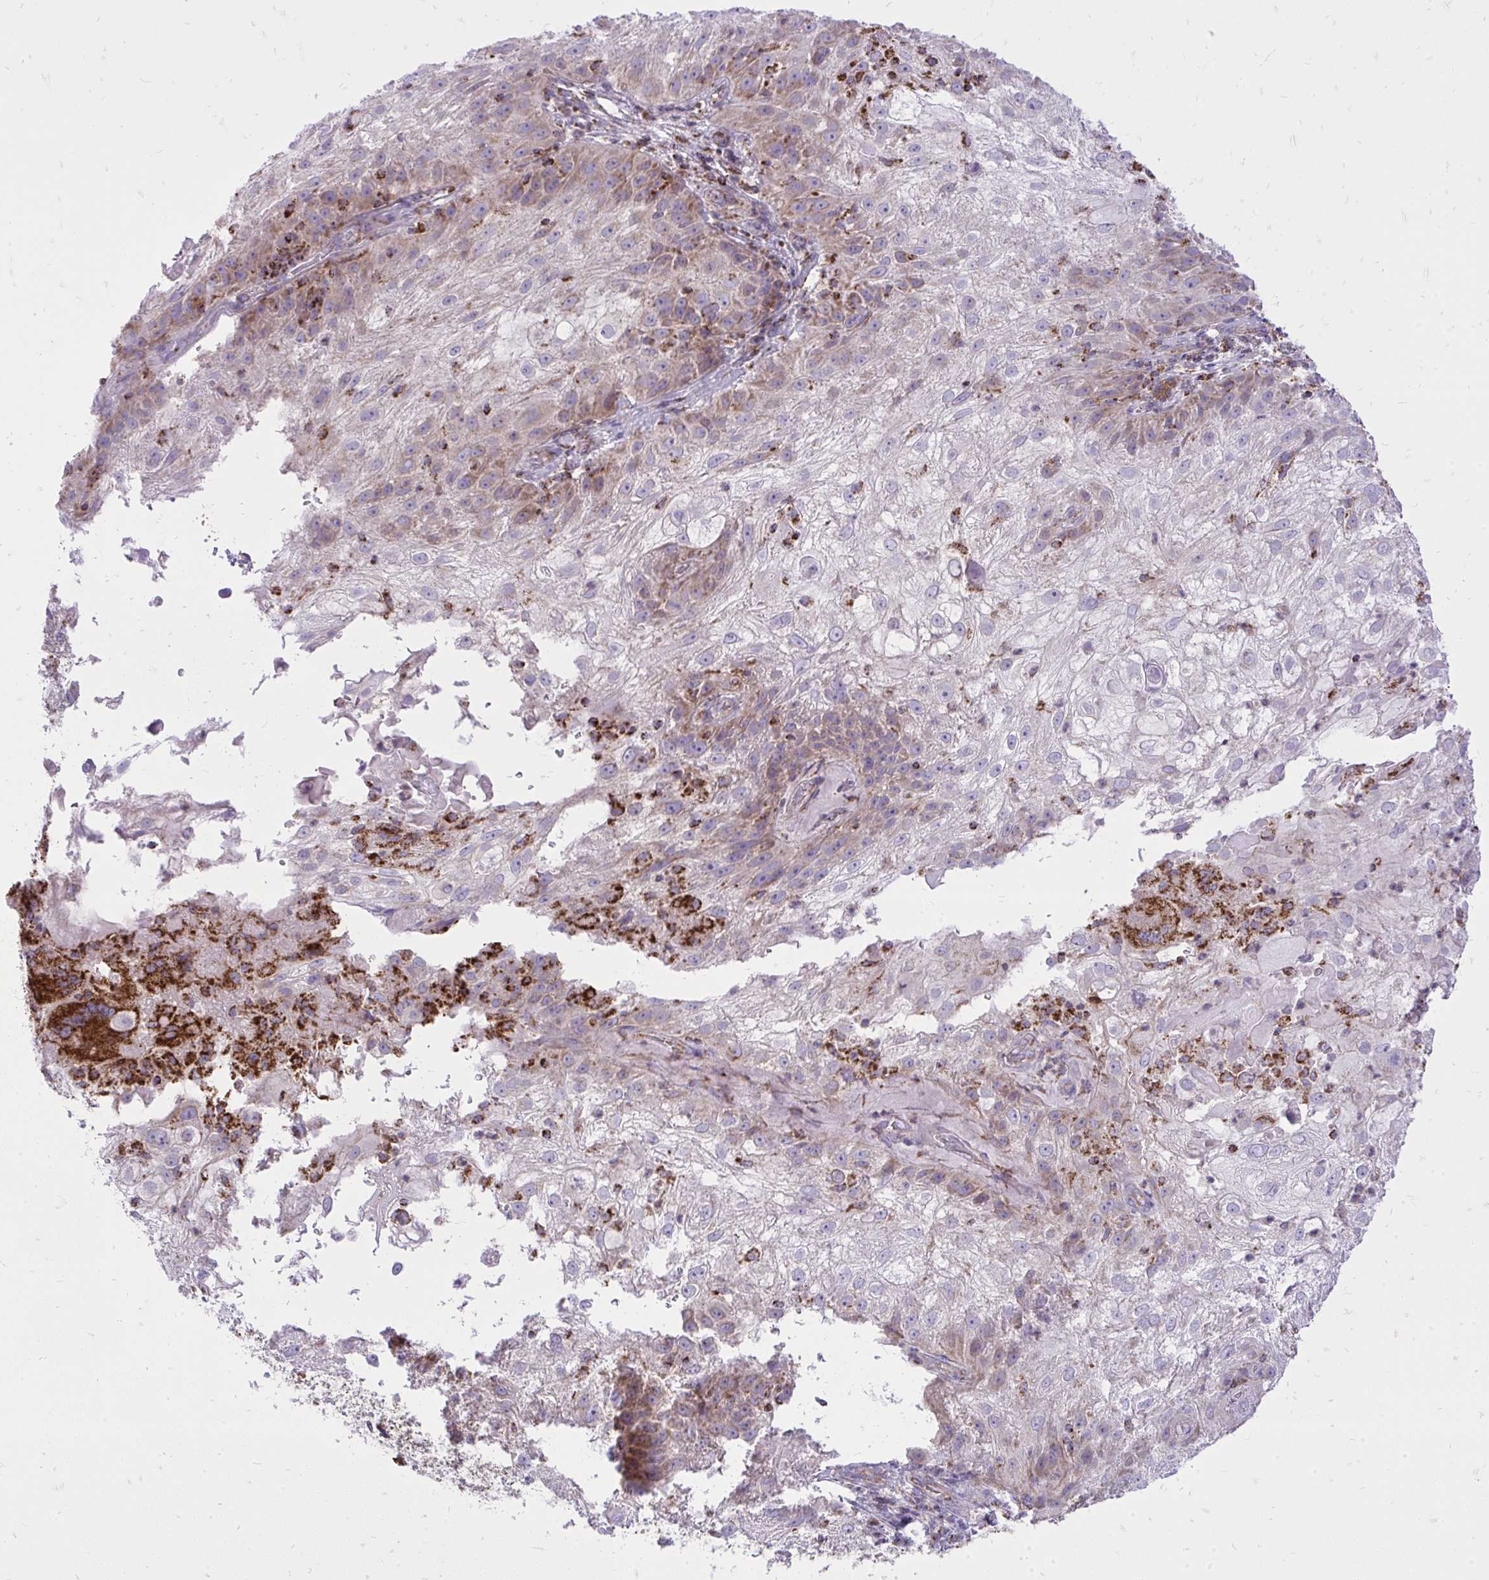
{"staining": {"intensity": "strong", "quantity": "<25%", "location": "cytoplasmic/membranous"}, "tissue": "skin cancer", "cell_type": "Tumor cells", "image_type": "cancer", "snomed": [{"axis": "morphology", "description": "Normal tissue, NOS"}, {"axis": "morphology", "description": "Squamous cell carcinoma, NOS"}, {"axis": "topography", "description": "Skin"}], "caption": "Protein expression analysis of human squamous cell carcinoma (skin) reveals strong cytoplasmic/membranous positivity in approximately <25% of tumor cells.", "gene": "SPTBN2", "patient": {"sex": "female", "age": 83}}